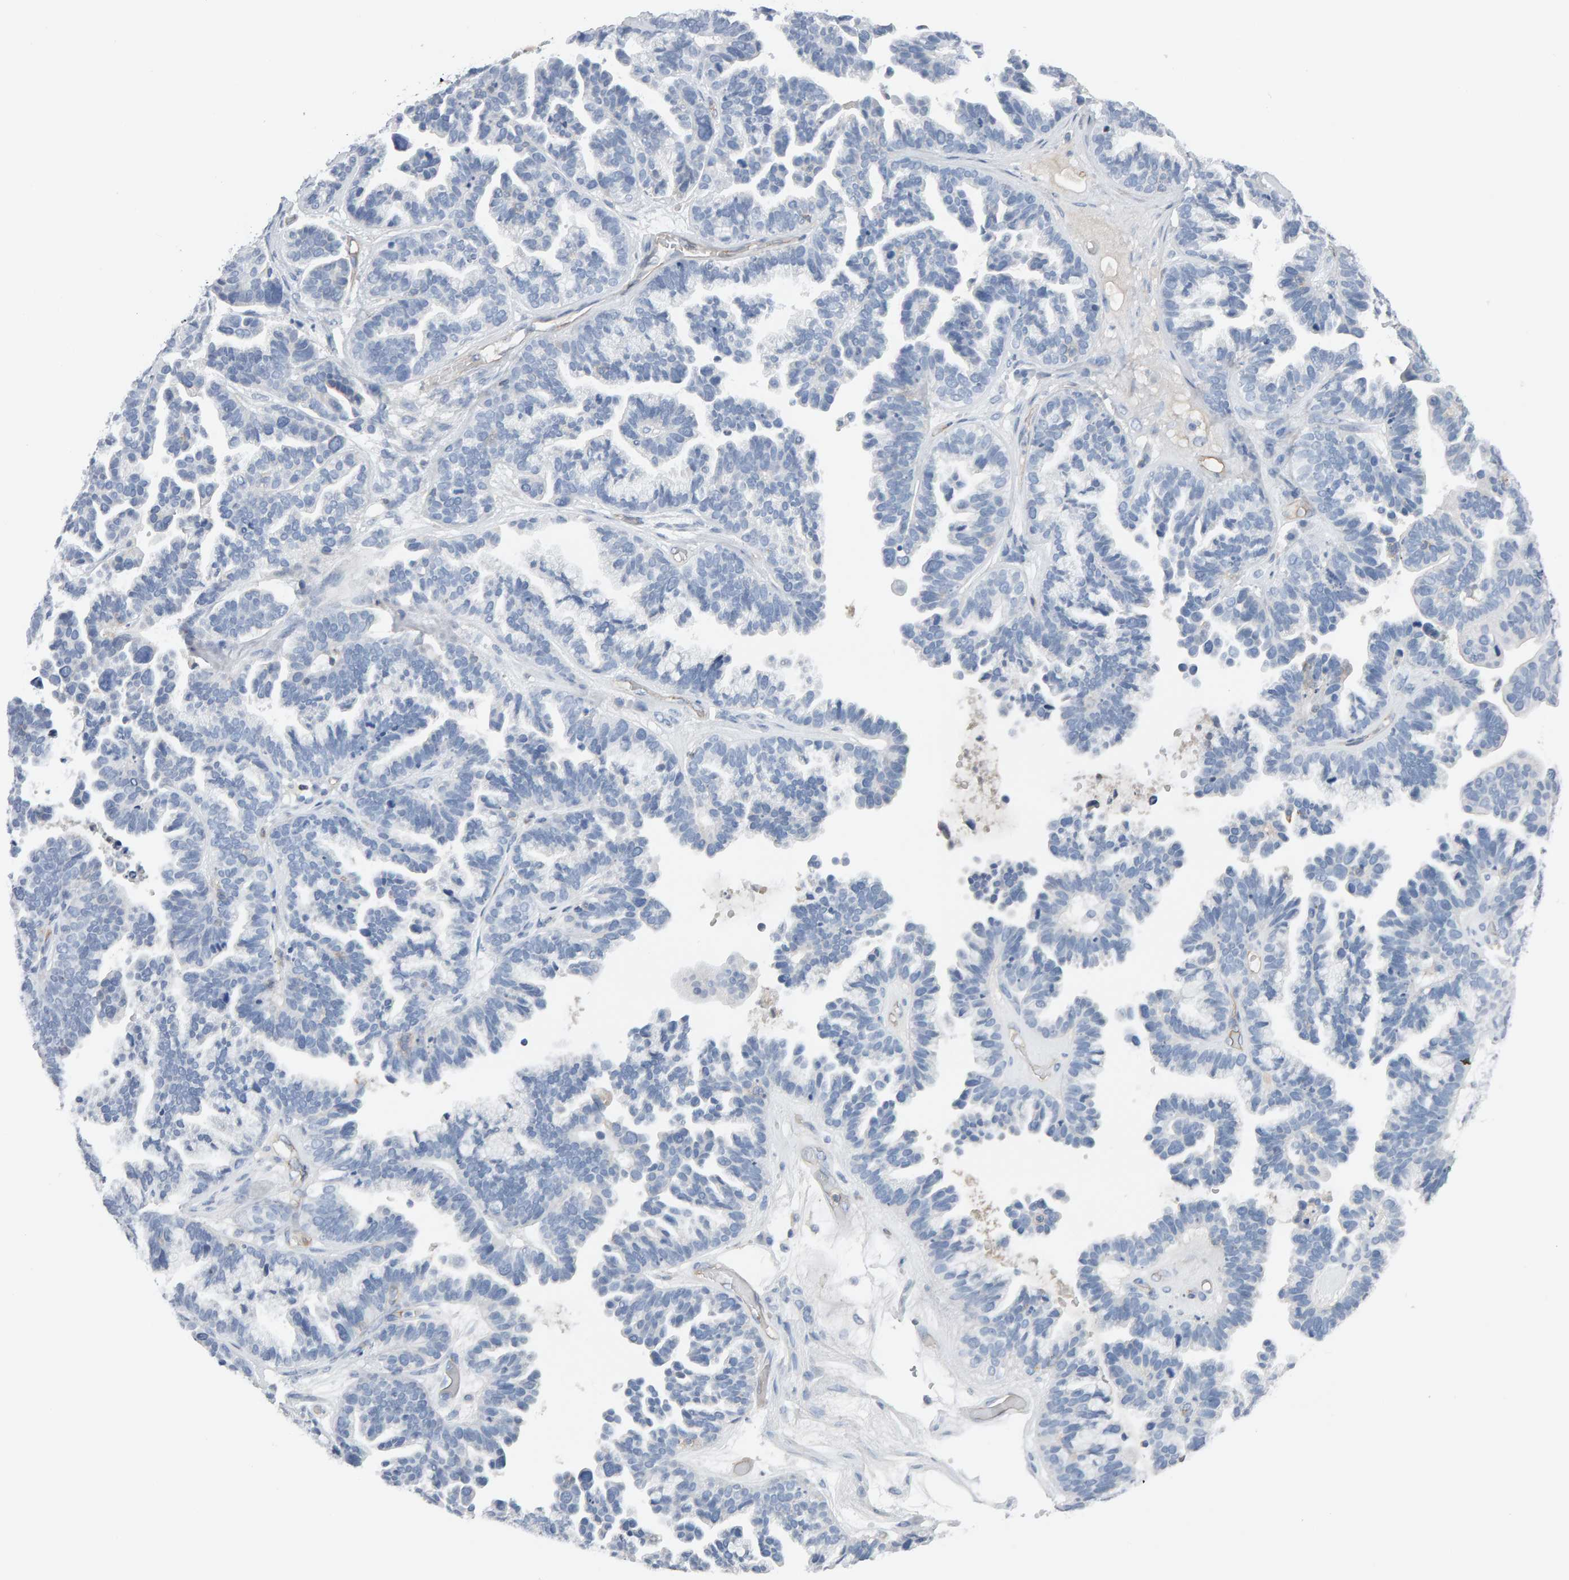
{"staining": {"intensity": "negative", "quantity": "none", "location": "none"}, "tissue": "ovarian cancer", "cell_type": "Tumor cells", "image_type": "cancer", "snomed": [{"axis": "morphology", "description": "Cystadenocarcinoma, serous, NOS"}, {"axis": "topography", "description": "Ovary"}], "caption": "Tumor cells show no significant positivity in ovarian cancer.", "gene": "FYN", "patient": {"sex": "female", "age": 56}}